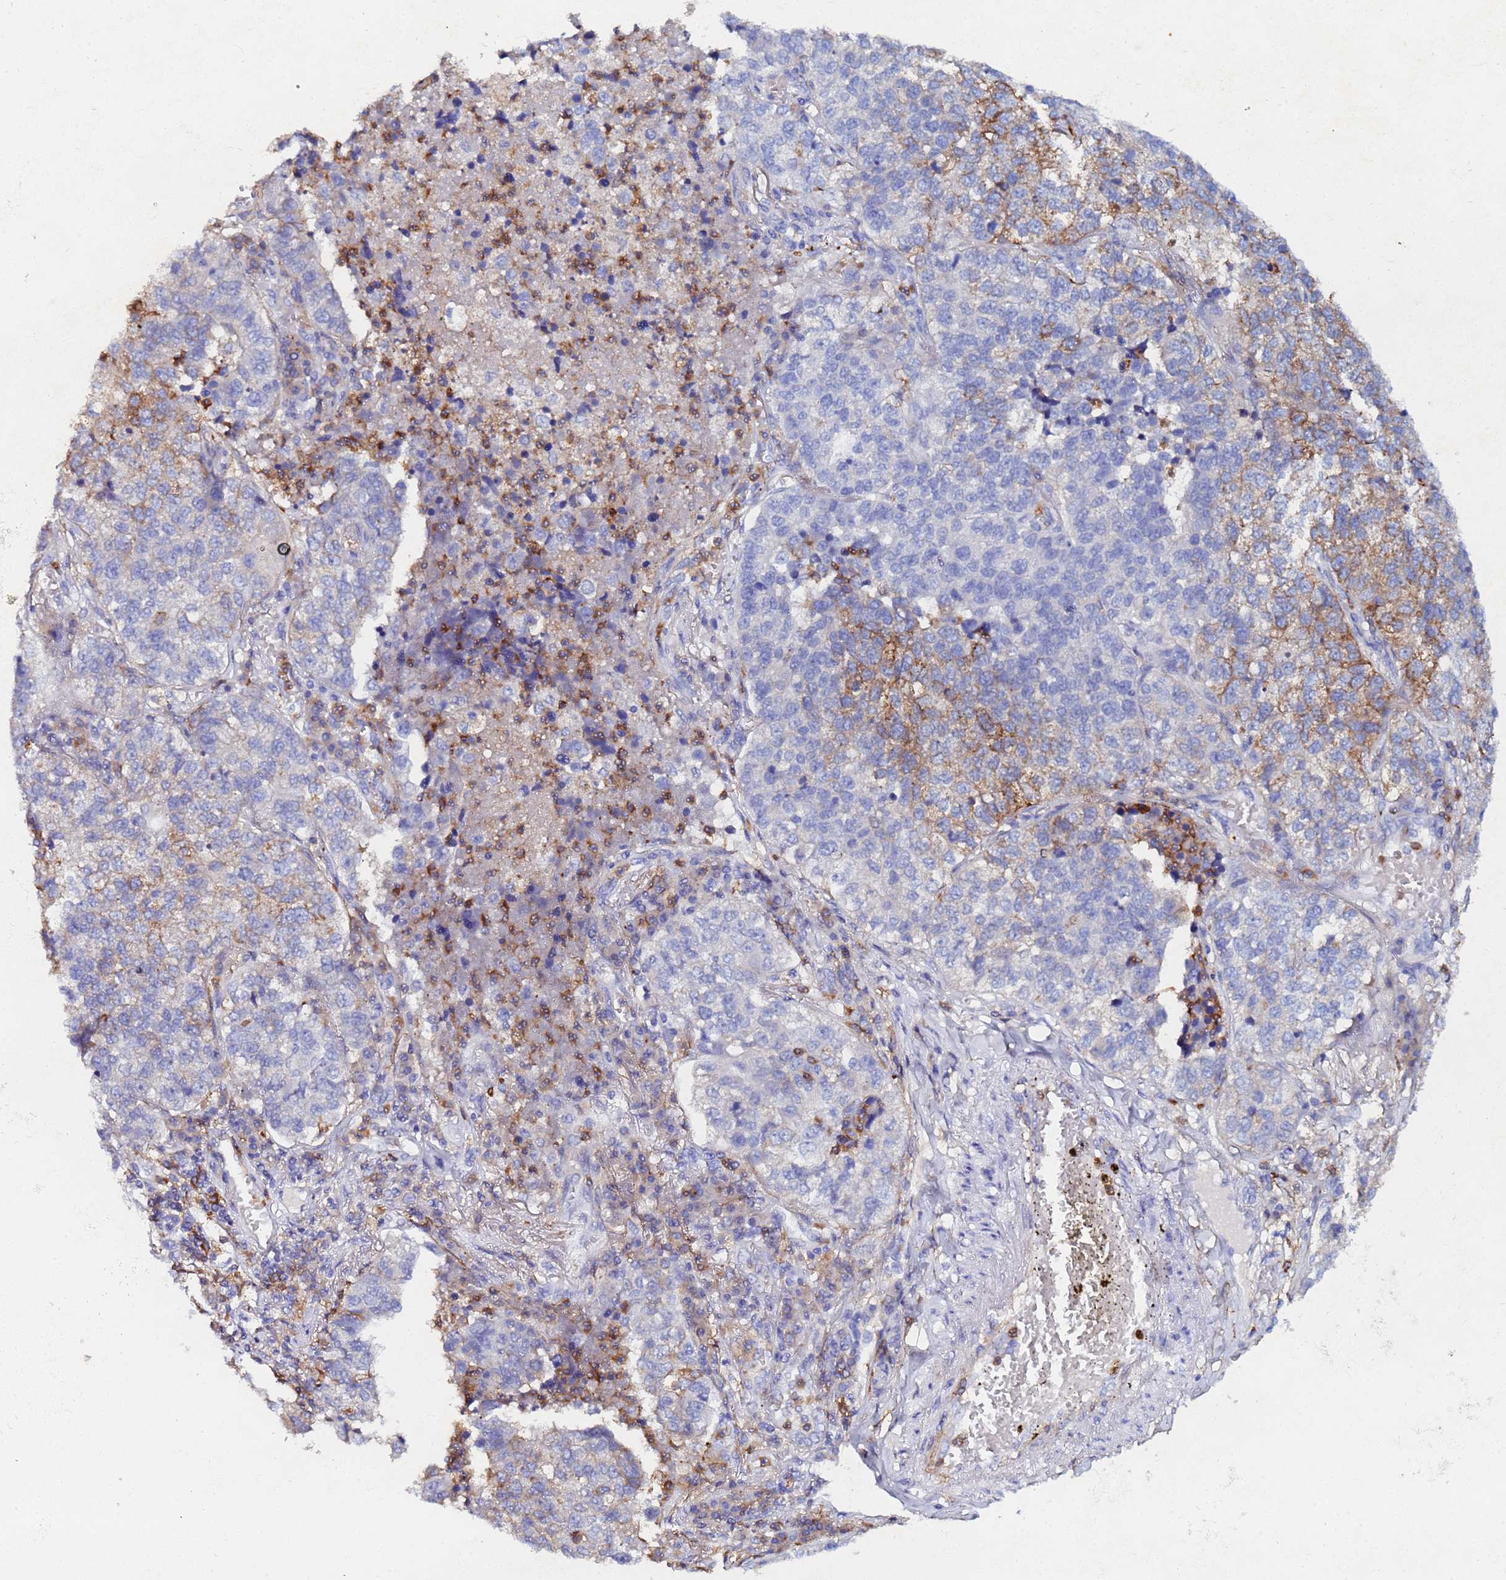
{"staining": {"intensity": "negative", "quantity": "none", "location": "none"}, "tissue": "lung cancer", "cell_type": "Tumor cells", "image_type": "cancer", "snomed": [{"axis": "morphology", "description": "Adenocarcinoma, NOS"}, {"axis": "topography", "description": "Lung"}], "caption": "DAB (3,3'-diaminobenzidine) immunohistochemical staining of adenocarcinoma (lung) demonstrates no significant expression in tumor cells.", "gene": "BASP1", "patient": {"sex": "male", "age": 49}}